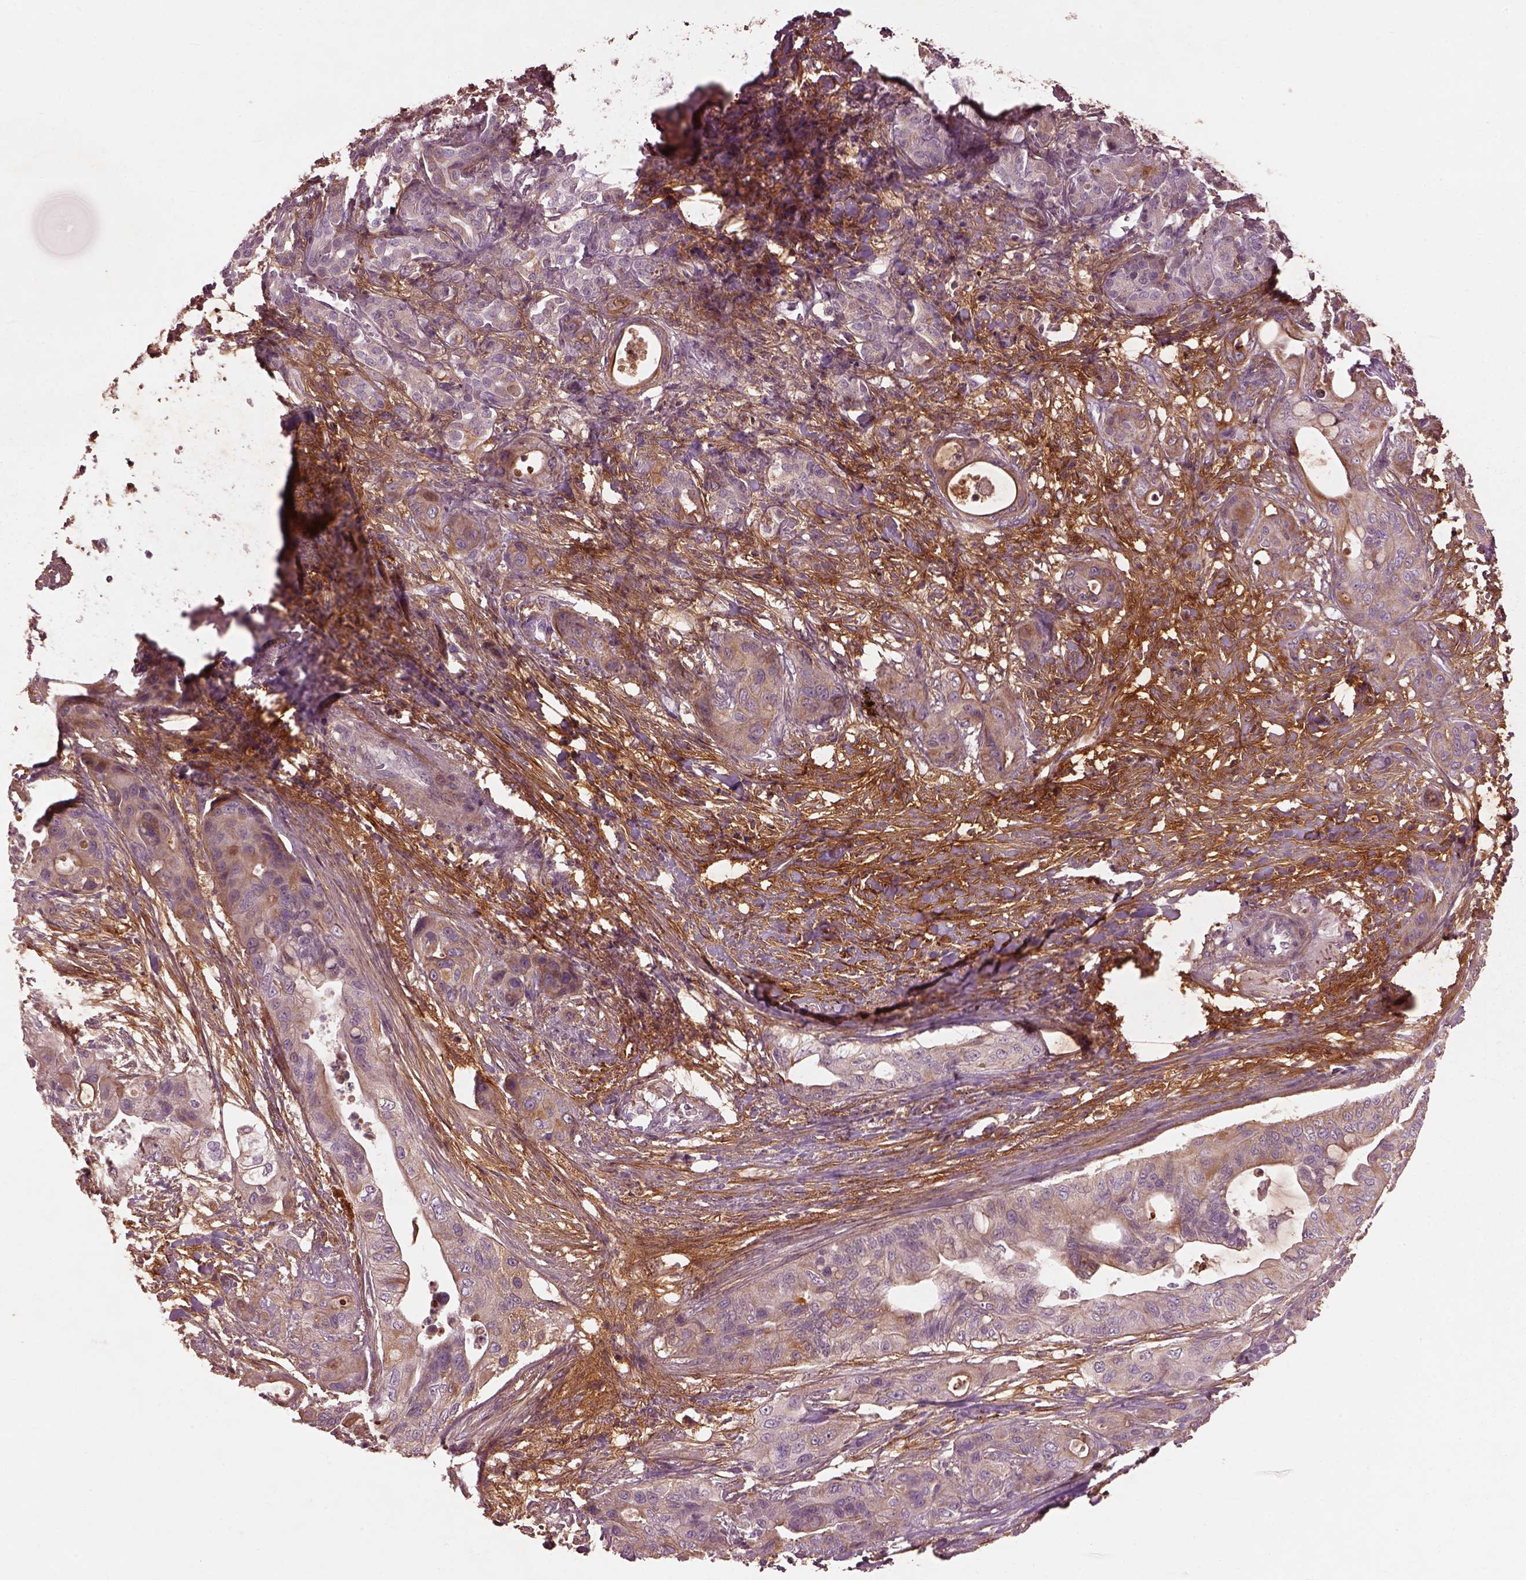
{"staining": {"intensity": "weak", "quantity": "<25%", "location": "cytoplasmic/membranous"}, "tissue": "pancreatic cancer", "cell_type": "Tumor cells", "image_type": "cancer", "snomed": [{"axis": "morphology", "description": "Adenocarcinoma, NOS"}, {"axis": "topography", "description": "Pancreas"}], "caption": "Immunohistochemical staining of human pancreatic cancer displays no significant staining in tumor cells.", "gene": "EFEMP1", "patient": {"sex": "male", "age": 71}}